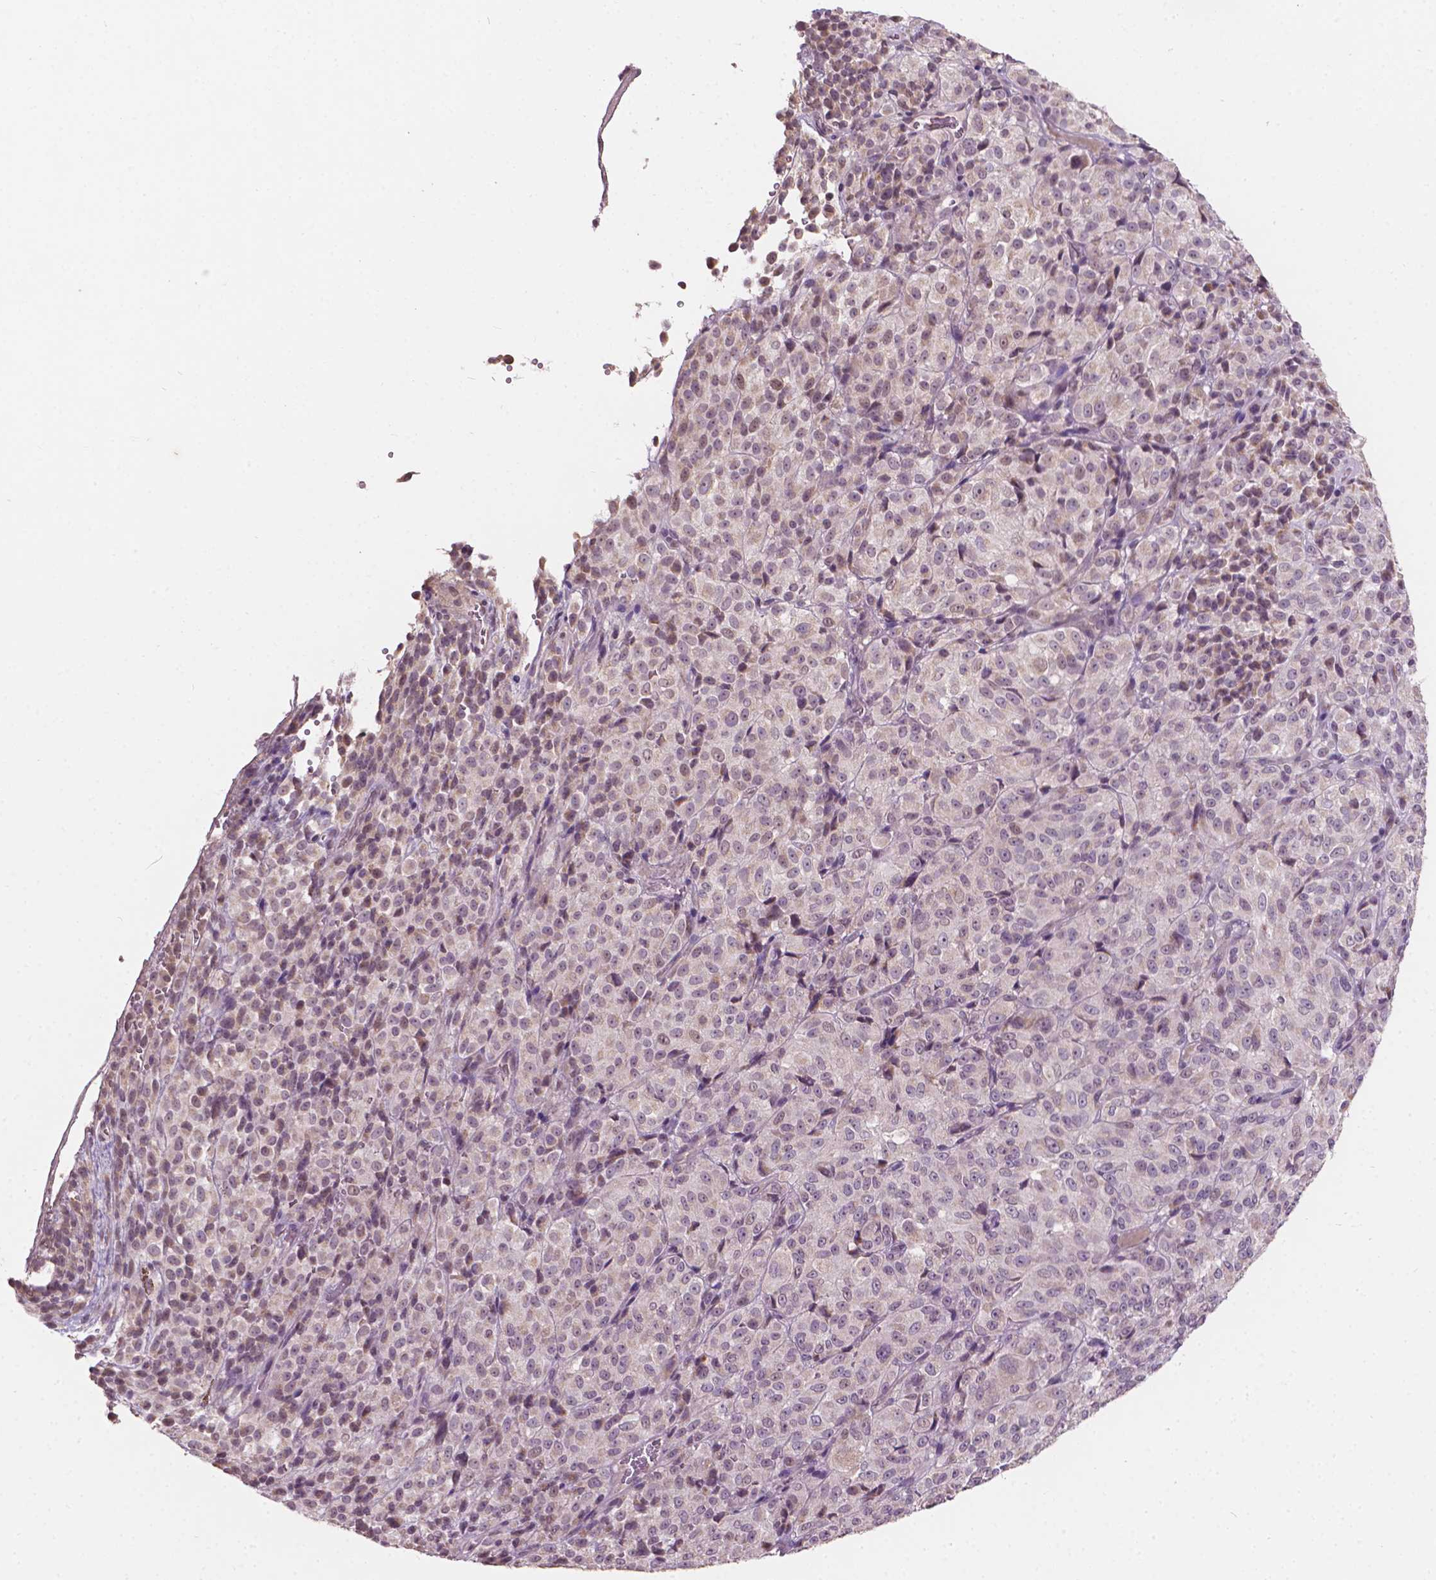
{"staining": {"intensity": "weak", "quantity": ">75%", "location": "cytoplasmic/membranous"}, "tissue": "melanoma", "cell_type": "Tumor cells", "image_type": "cancer", "snomed": [{"axis": "morphology", "description": "Malignant melanoma, Metastatic site"}, {"axis": "topography", "description": "Brain"}], "caption": "Malignant melanoma (metastatic site) was stained to show a protein in brown. There is low levels of weak cytoplasmic/membranous staining in approximately >75% of tumor cells.", "gene": "NOS1AP", "patient": {"sex": "female", "age": 56}}